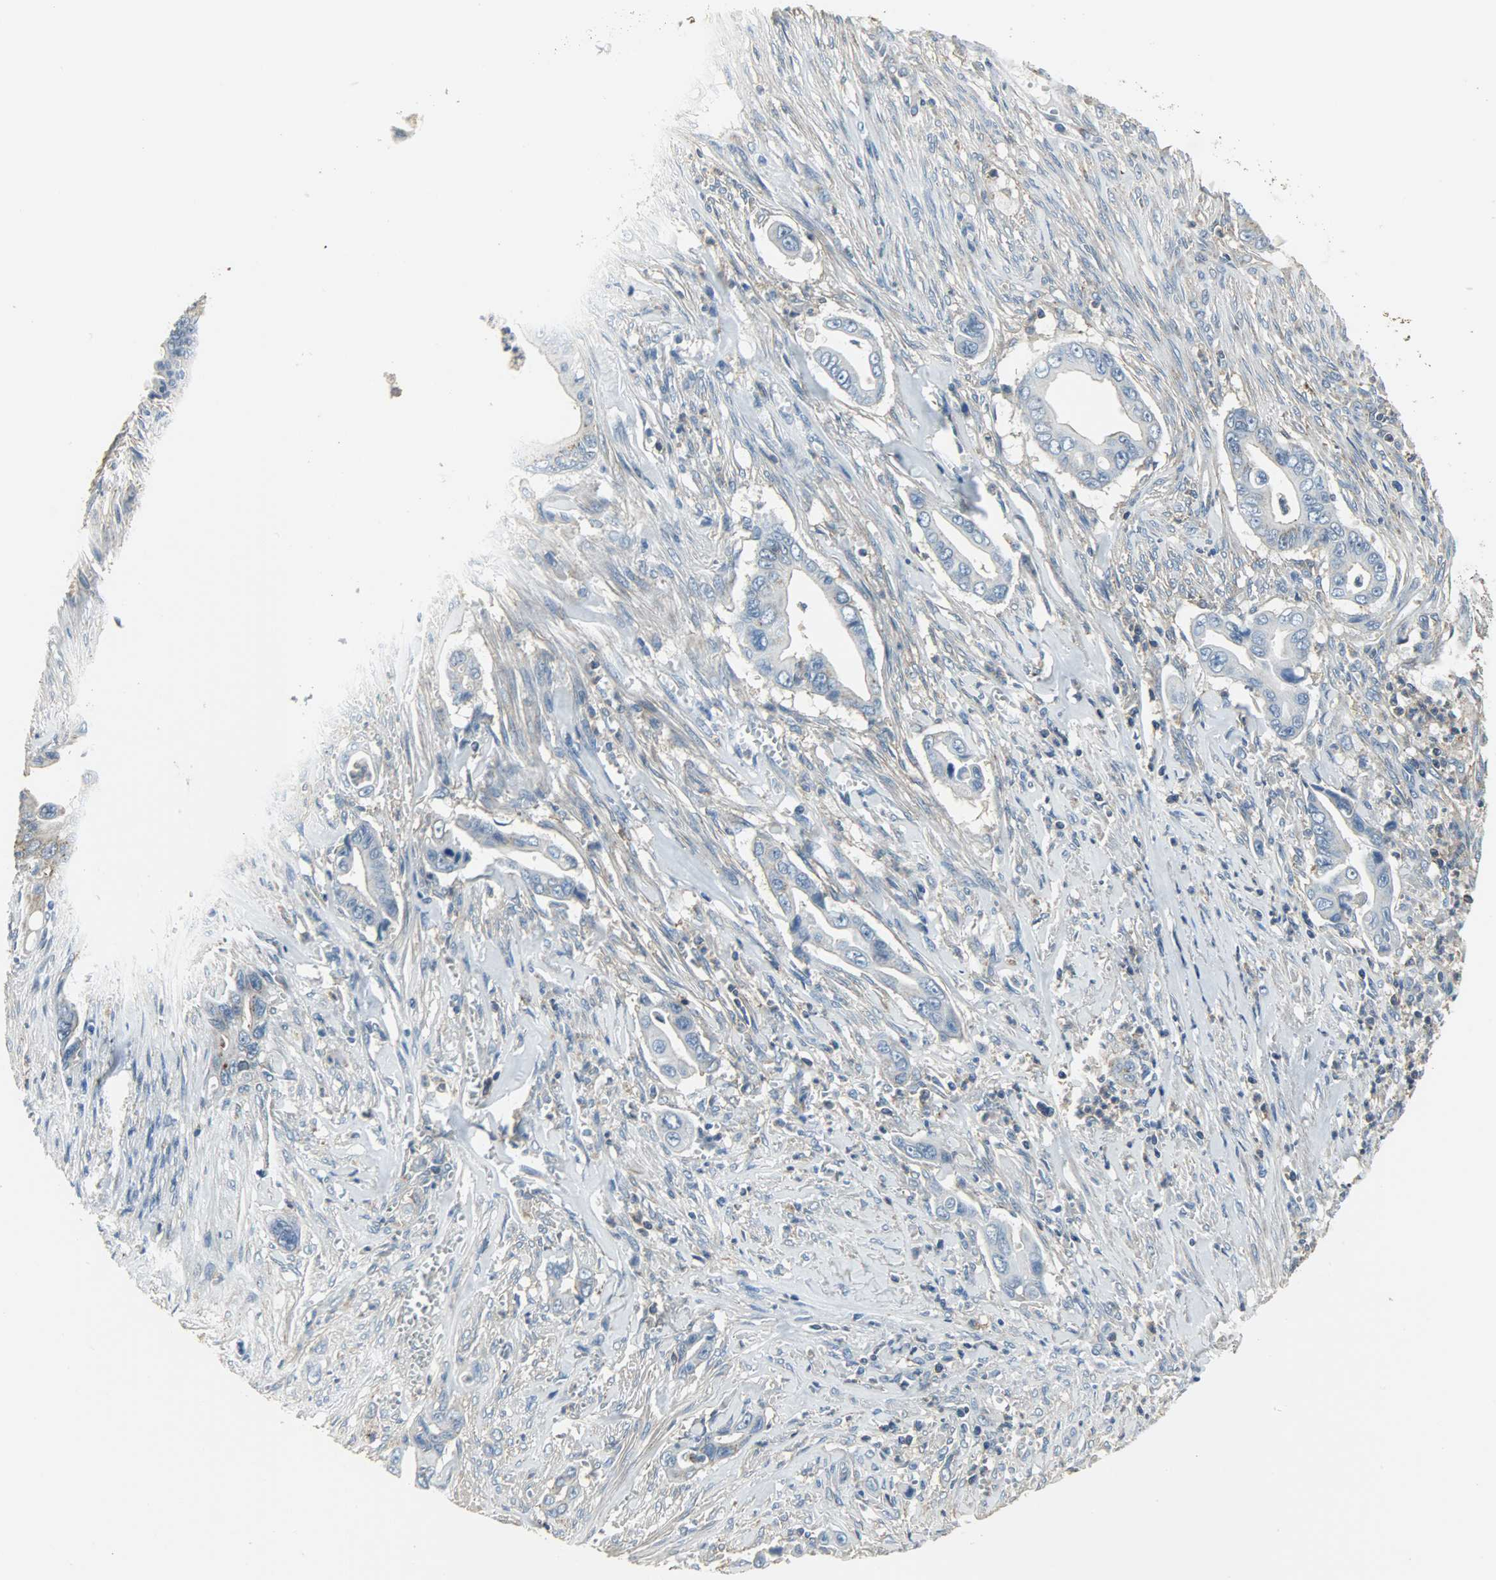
{"staining": {"intensity": "weak", "quantity": ">75%", "location": "cytoplasmic/membranous"}, "tissue": "pancreatic cancer", "cell_type": "Tumor cells", "image_type": "cancer", "snomed": [{"axis": "morphology", "description": "Adenocarcinoma, NOS"}, {"axis": "topography", "description": "Pancreas"}], "caption": "Brown immunohistochemical staining in human pancreatic cancer reveals weak cytoplasmic/membranous staining in about >75% of tumor cells. The staining was performed using DAB, with brown indicating positive protein expression. Nuclei are stained blue with hematoxylin.", "gene": "DNAJA4", "patient": {"sex": "male", "age": 59}}